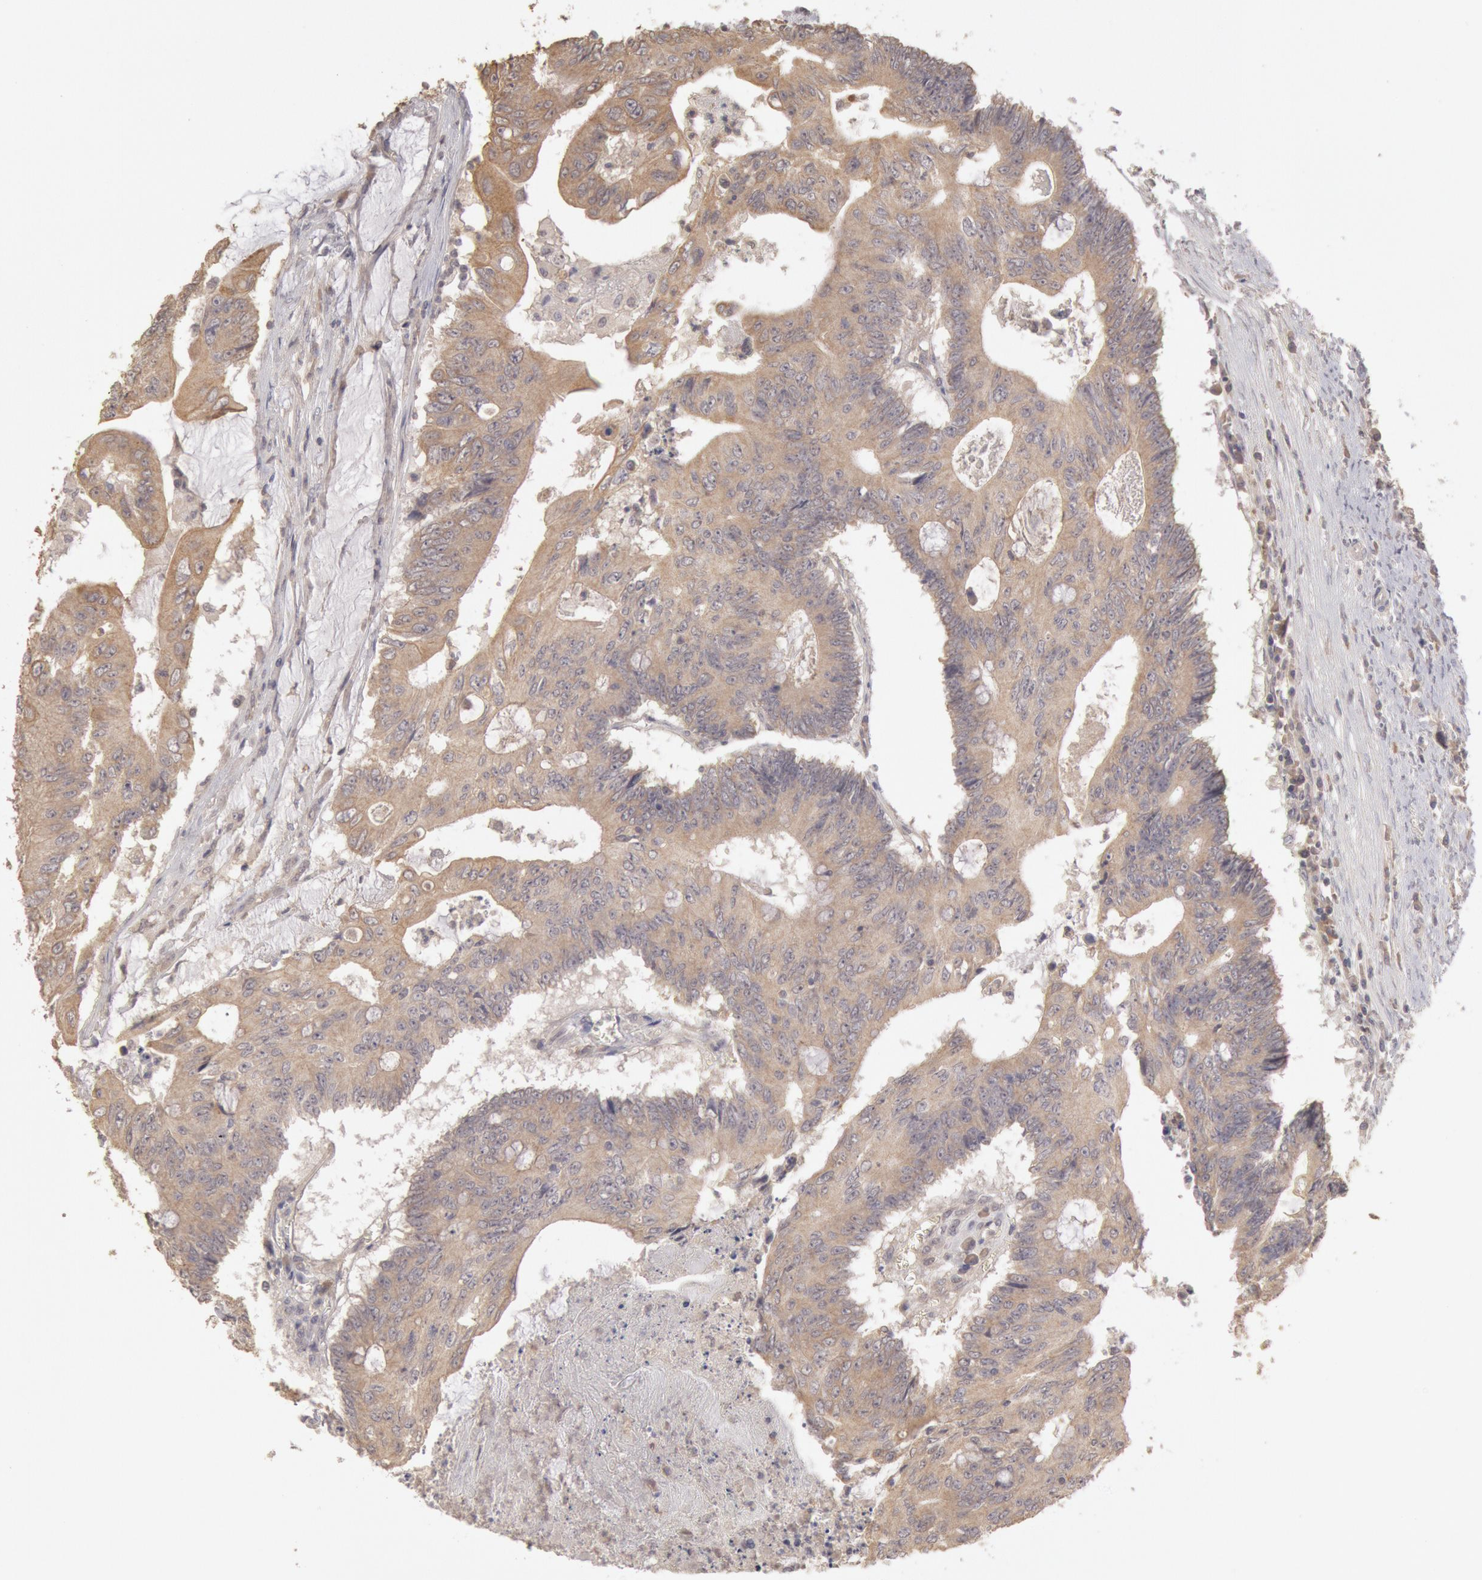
{"staining": {"intensity": "weak", "quantity": ">75%", "location": "cytoplasmic/membranous"}, "tissue": "colorectal cancer", "cell_type": "Tumor cells", "image_type": "cancer", "snomed": [{"axis": "morphology", "description": "Adenocarcinoma, NOS"}, {"axis": "topography", "description": "Colon"}], "caption": "Adenocarcinoma (colorectal) stained with a protein marker exhibits weak staining in tumor cells.", "gene": "ZFP36L1", "patient": {"sex": "male", "age": 65}}